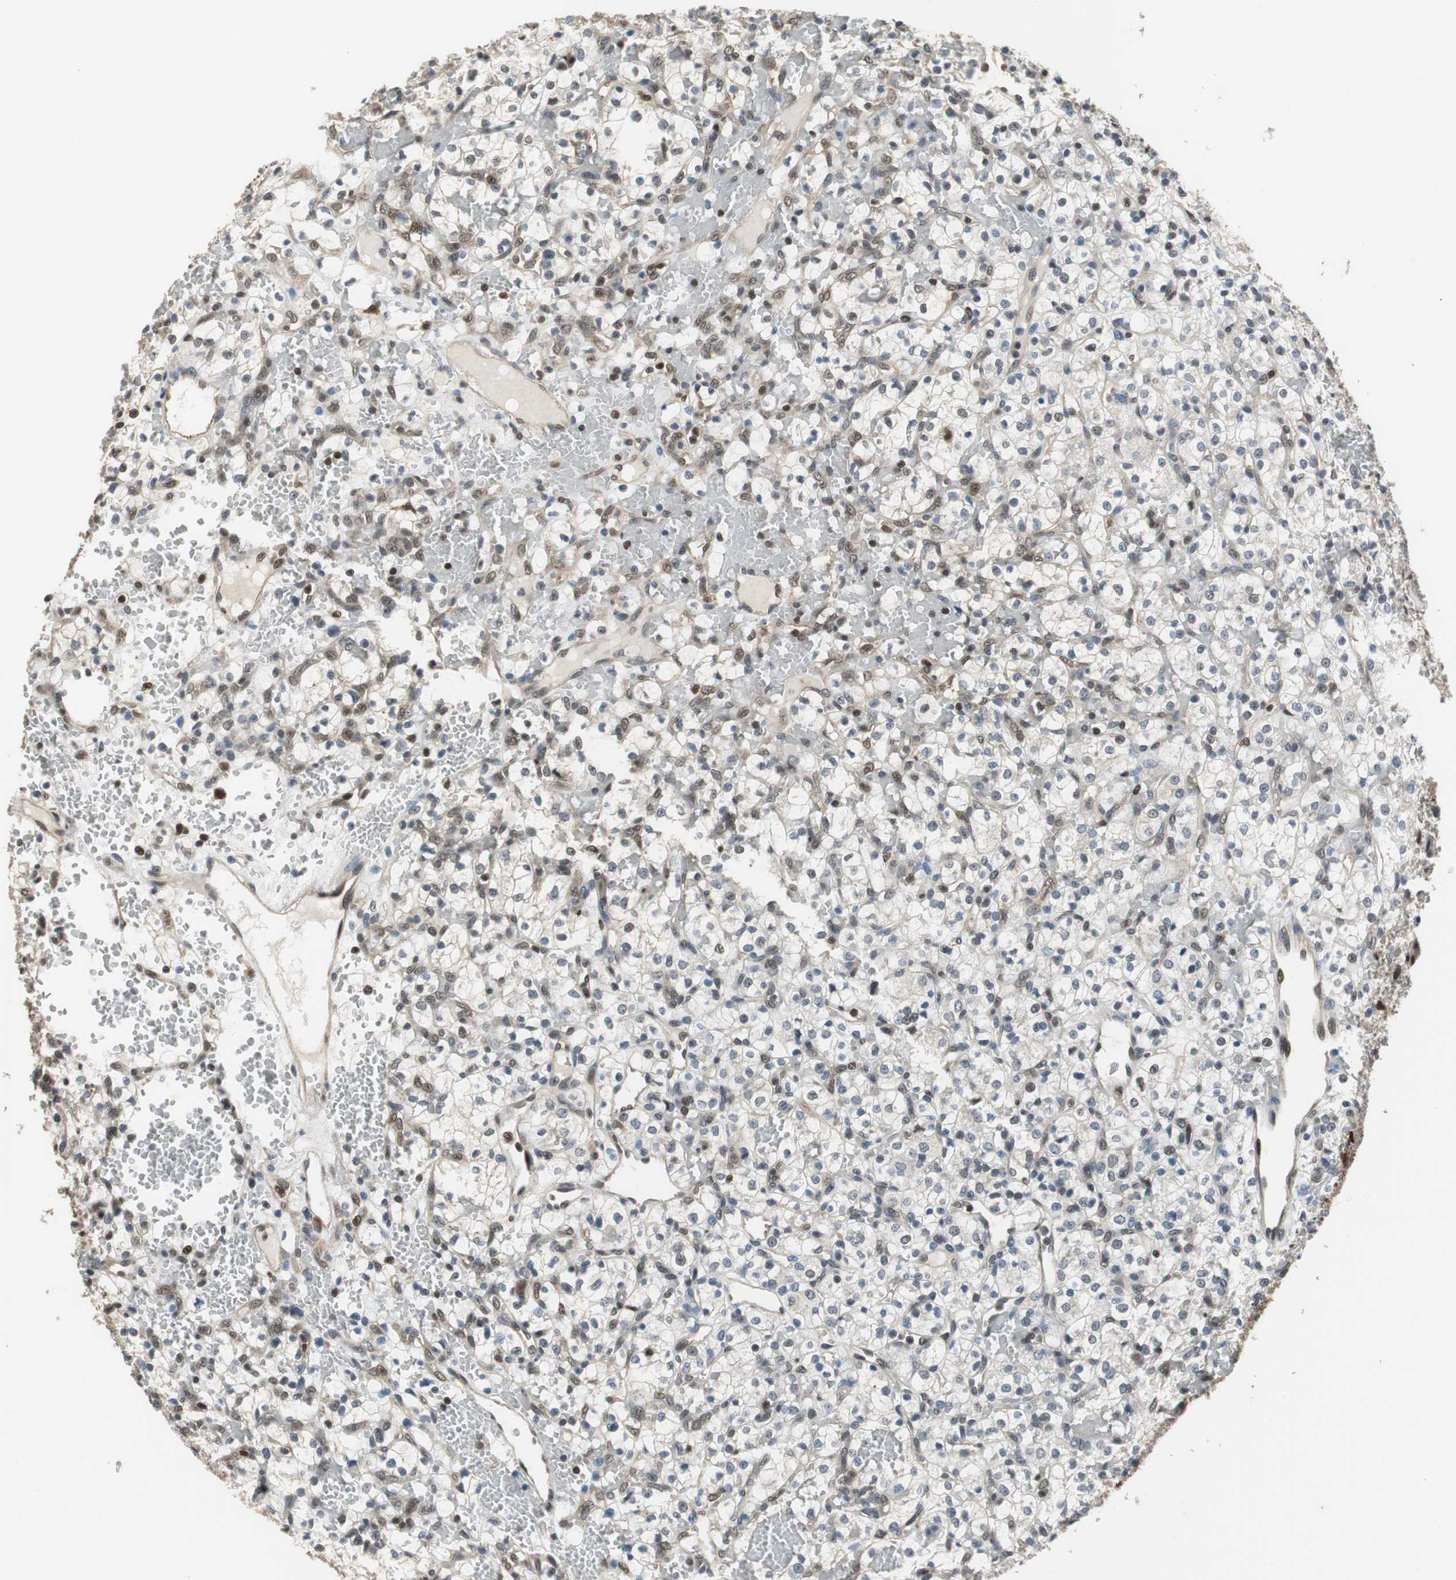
{"staining": {"intensity": "weak", "quantity": "<25%", "location": "nuclear"}, "tissue": "renal cancer", "cell_type": "Tumor cells", "image_type": "cancer", "snomed": [{"axis": "morphology", "description": "Adenocarcinoma, NOS"}, {"axis": "topography", "description": "Kidney"}], "caption": "DAB (3,3'-diaminobenzidine) immunohistochemical staining of human renal cancer (adenocarcinoma) shows no significant expression in tumor cells.", "gene": "MAFB", "patient": {"sex": "female", "age": 60}}